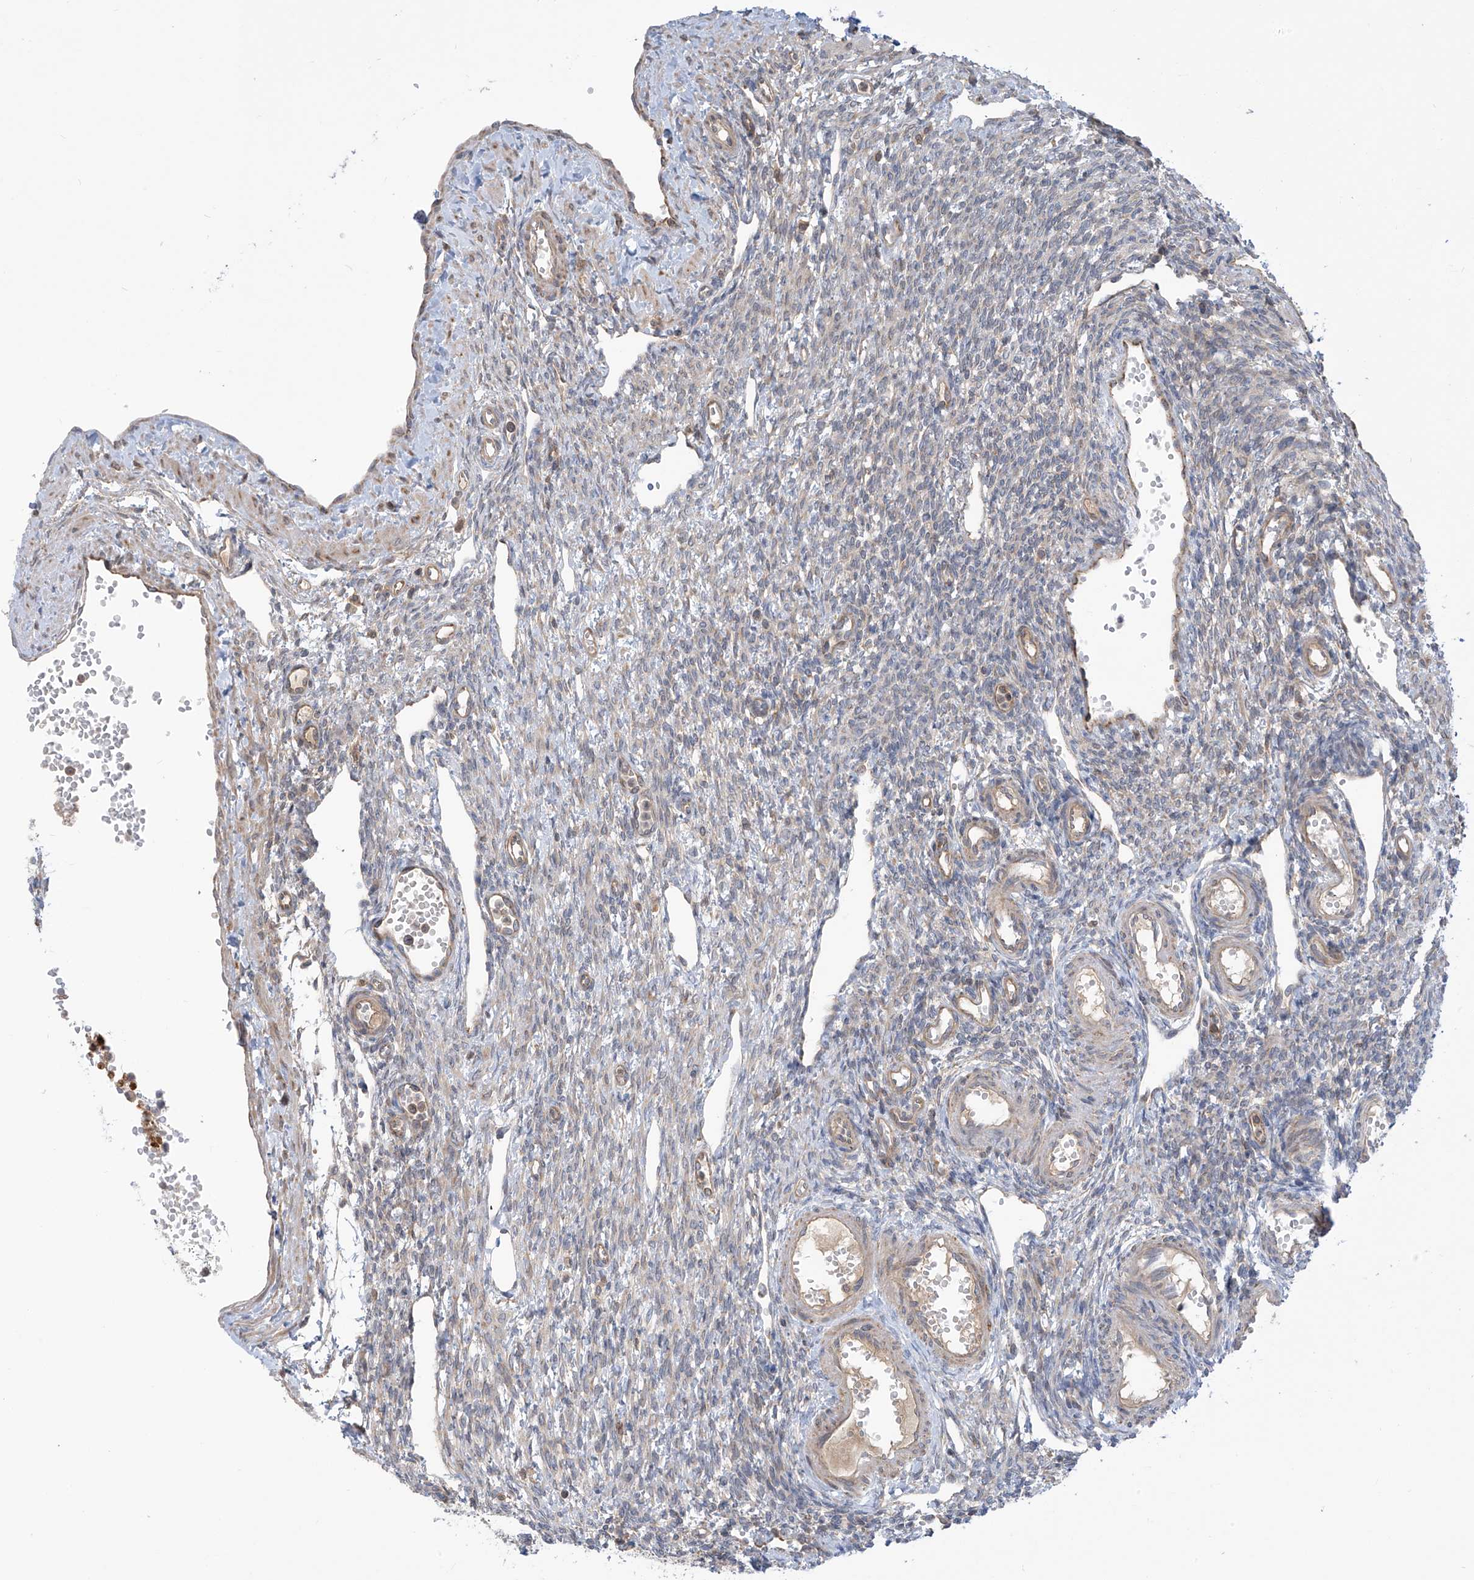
{"staining": {"intensity": "strong", "quantity": ">75%", "location": "cytoplasmic/membranous"}, "tissue": "ovary", "cell_type": "Follicle cells", "image_type": "normal", "snomed": [{"axis": "morphology", "description": "Normal tissue, NOS"}, {"axis": "morphology", "description": "Cyst, NOS"}, {"axis": "topography", "description": "Ovary"}], "caption": "Immunohistochemistry histopathology image of normal human ovary stained for a protein (brown), which displays high levels of strong cytoplasmic/membranous positivity in approximately >75% of follicle cells.", "gene": "SCGB1D2", "patient": {"sex": "female", "age": 33}}